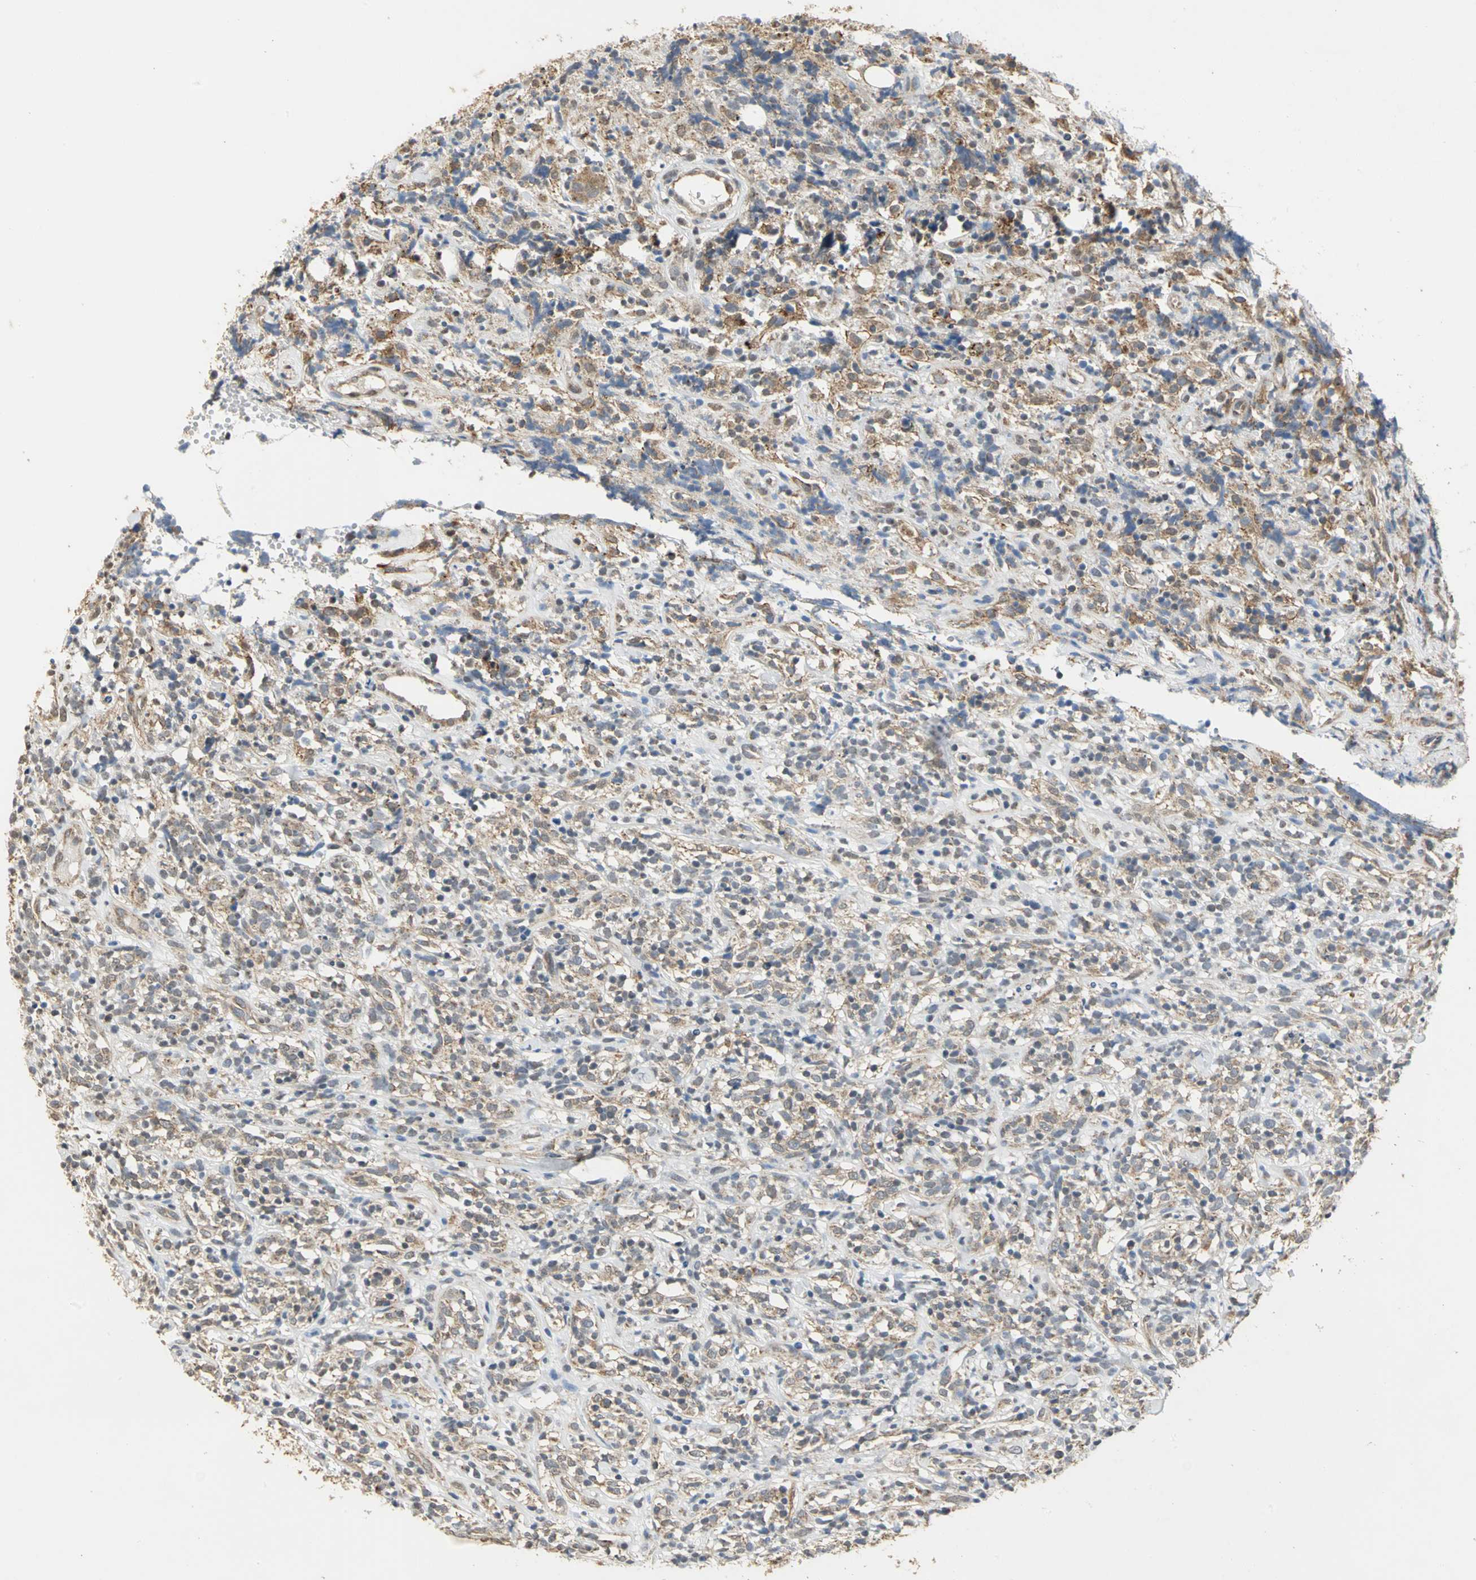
{"staining": {"intensity": "moderate", "quantity": ">75%", "location": "cytoplasmic/membranous"}, "tissue": "lymphoma", "cell_type": "Tumor cells", "image_type": "cancer", "snomed": [{"axis": "morphology", "description": "Malignant lymphoma, non-Hodgkin's type, High grade"}, {"axis": "topography", "description": "Lymph node"}], "caption": "Protein staining by immunohistochemistry shows moderate cytoplasmic/membranous positivity in approximately >75% of tumor cells in lymphoma.", "gene": "NDUFB5", "patient": {"sex": "female", "age": 73}}